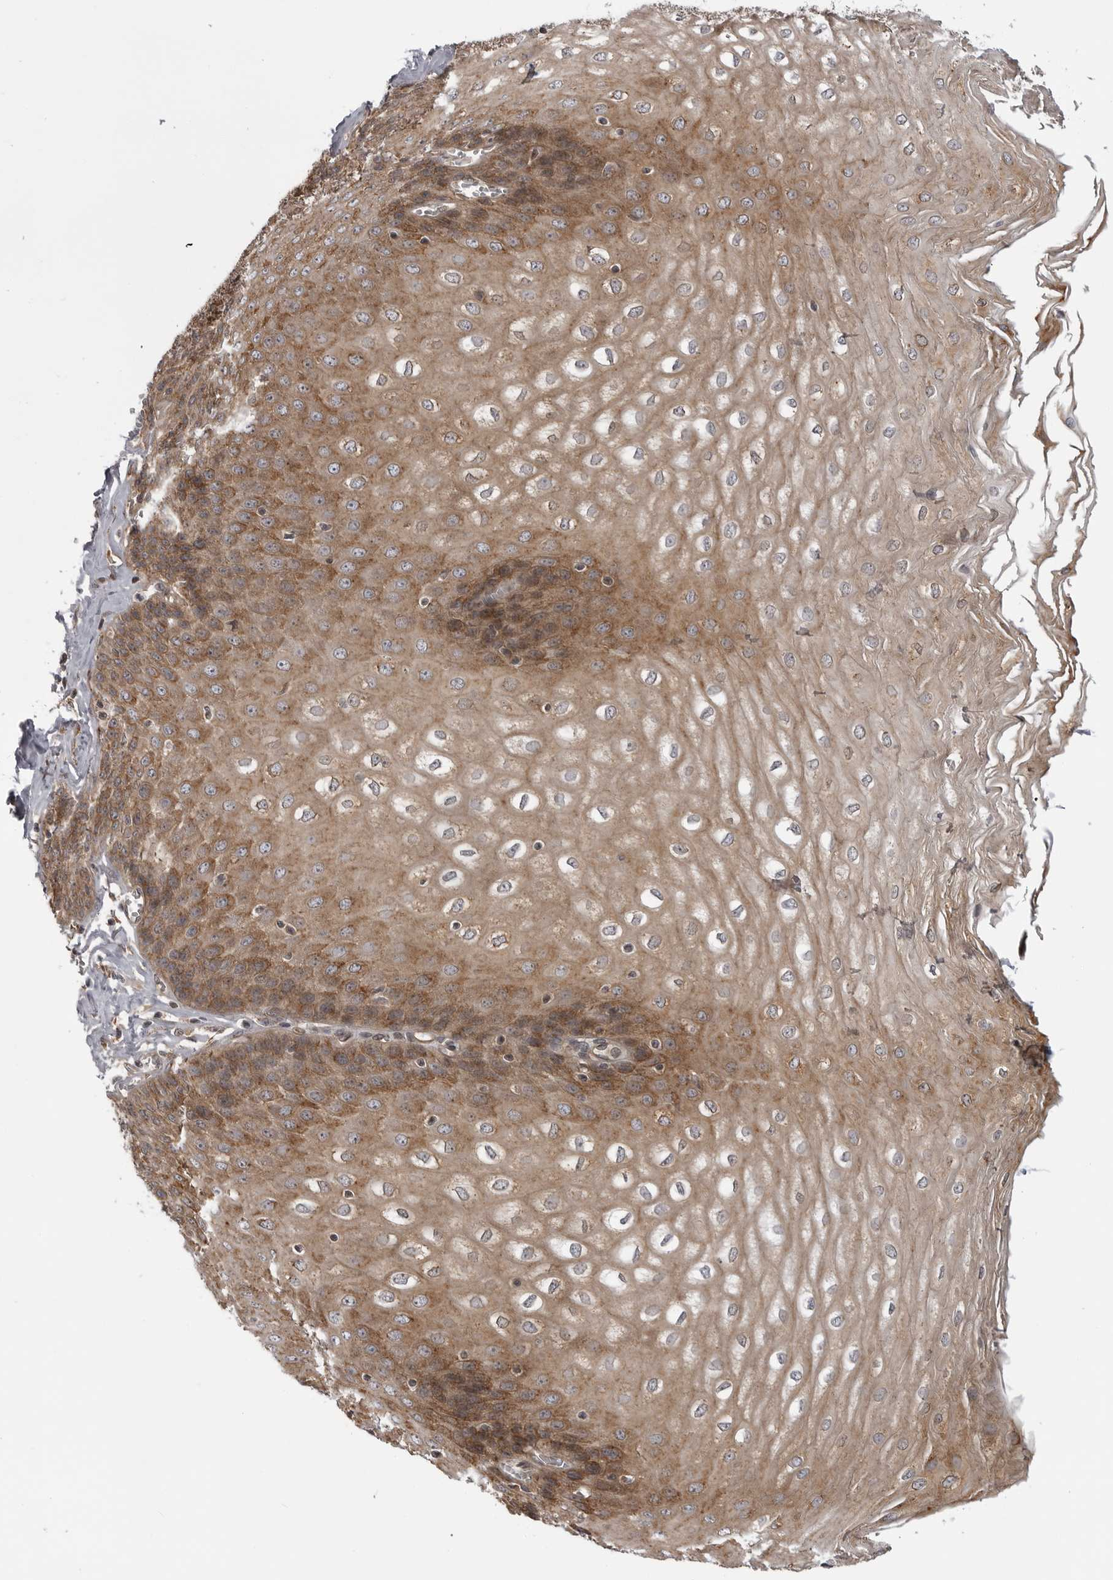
{"staining": {"intensity": "moderate", "quantity": ">75%", "location": "cytoplasmic/membranous"}, "tissue": "esophagus", "cell_type": "Squamous epithelial cells", "image_type": "normal", "snomed": [{"axis": "morphology", "description": "Normal tissue, NOS"}, {"axis": "topography", "description": "Esophagus"}], "caption": "IHC (DAB (3,3'-diaminobenzidine)) staining of unremarkable esophagus demonstrates moderate cytoplasmic/membranous protein positivity in approximately >75% of squamous epithelial cells.", "gene": "LRRC45", "patient": {"sex": "male", "age": 60}}